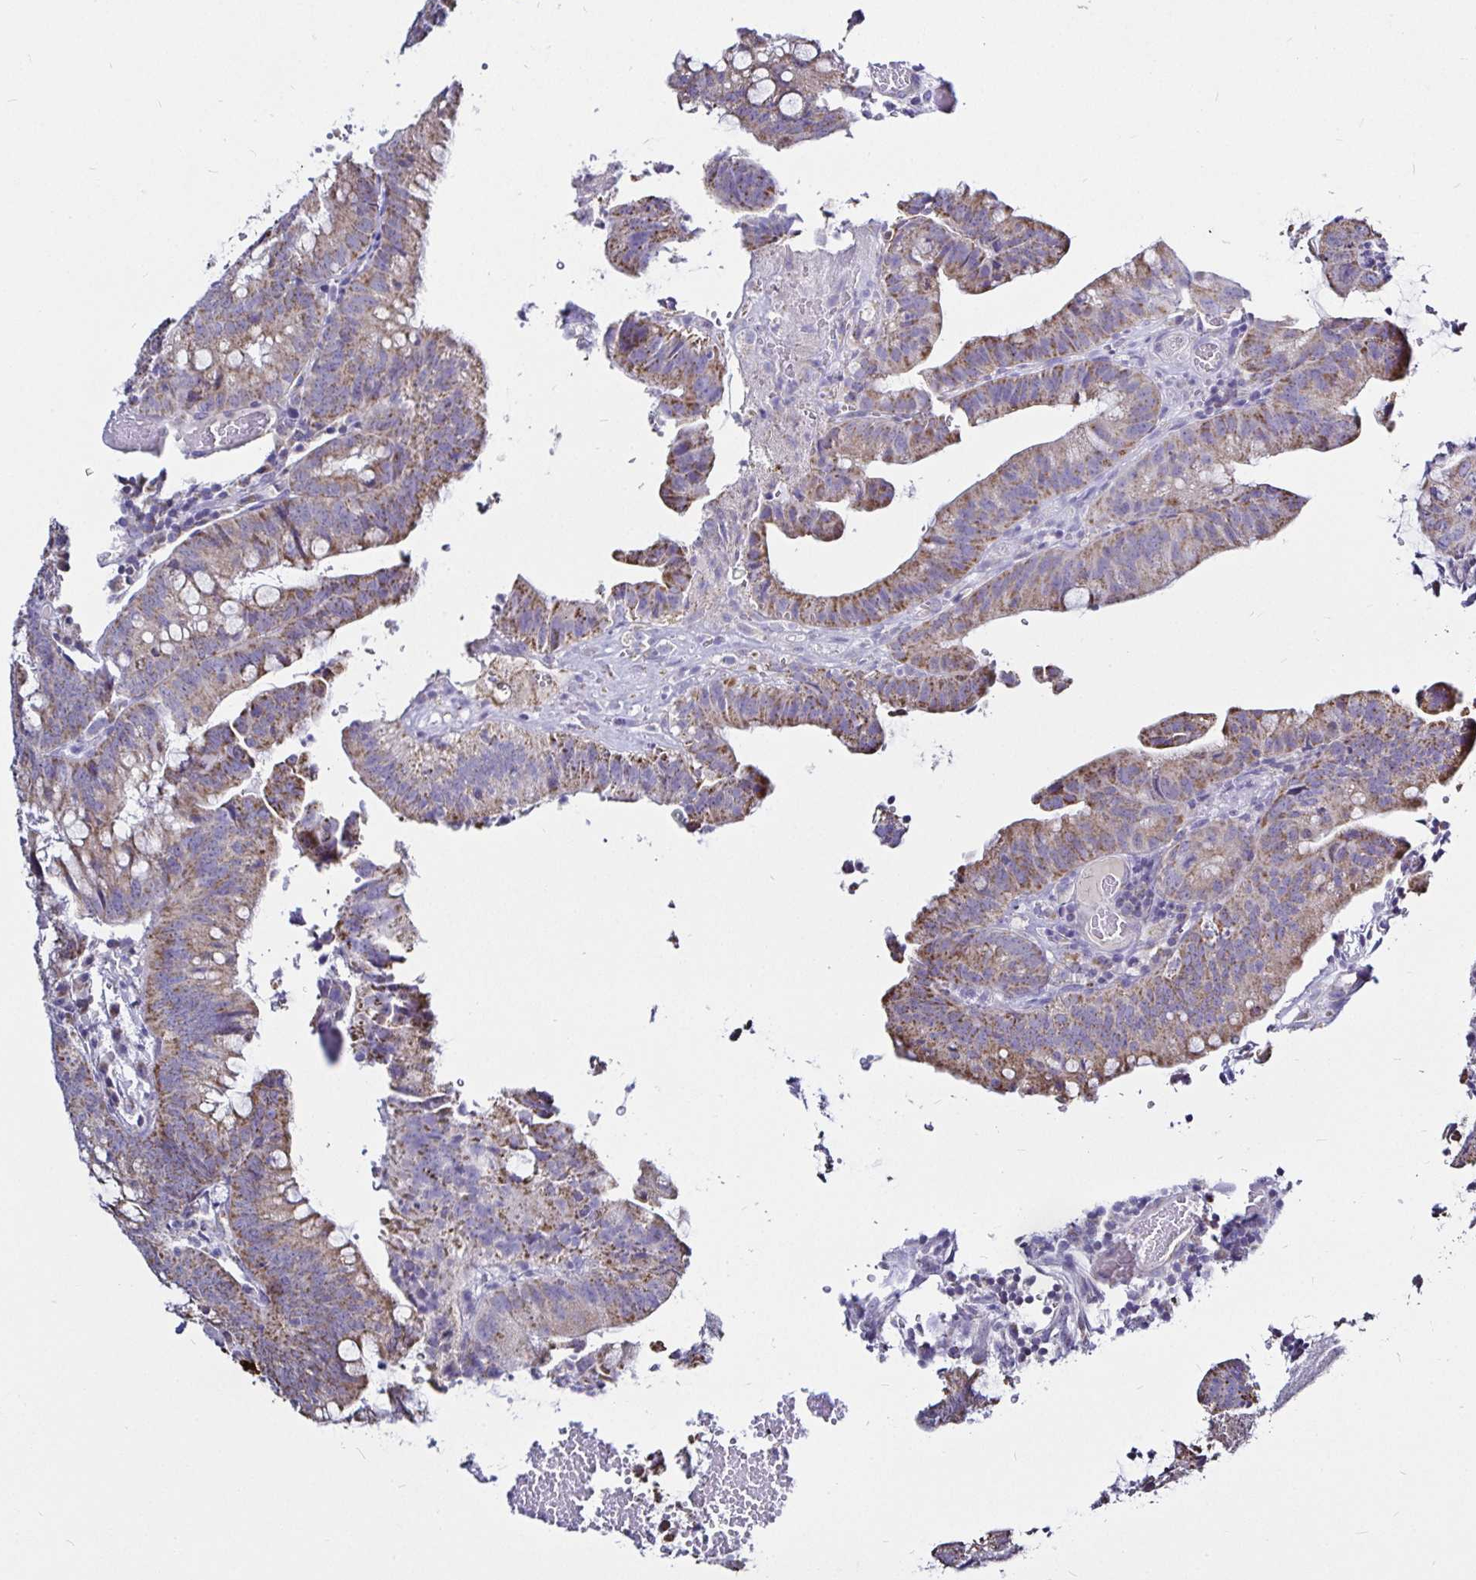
{"staining": {"intensity": "moderate", "quantity": ">75%", "location": "cytoplasmic/membranous"}, "tissue": "colorectal cancer", "cell_type": "Tumor cells", "image_type": "cancer", "snomed": [{"axis": "morphology", "description": "Adenocarcinoma, NOS"}, {"axis": "topography", "description": "Colon"}], "caption": "A micrograph of colorectal cancer stained for a protein reveals moderate cytoplasmic/membranous brown staining in tumor cells.", "gene": "PGAM2", "patient": {"sex": "male", "age": 62}}